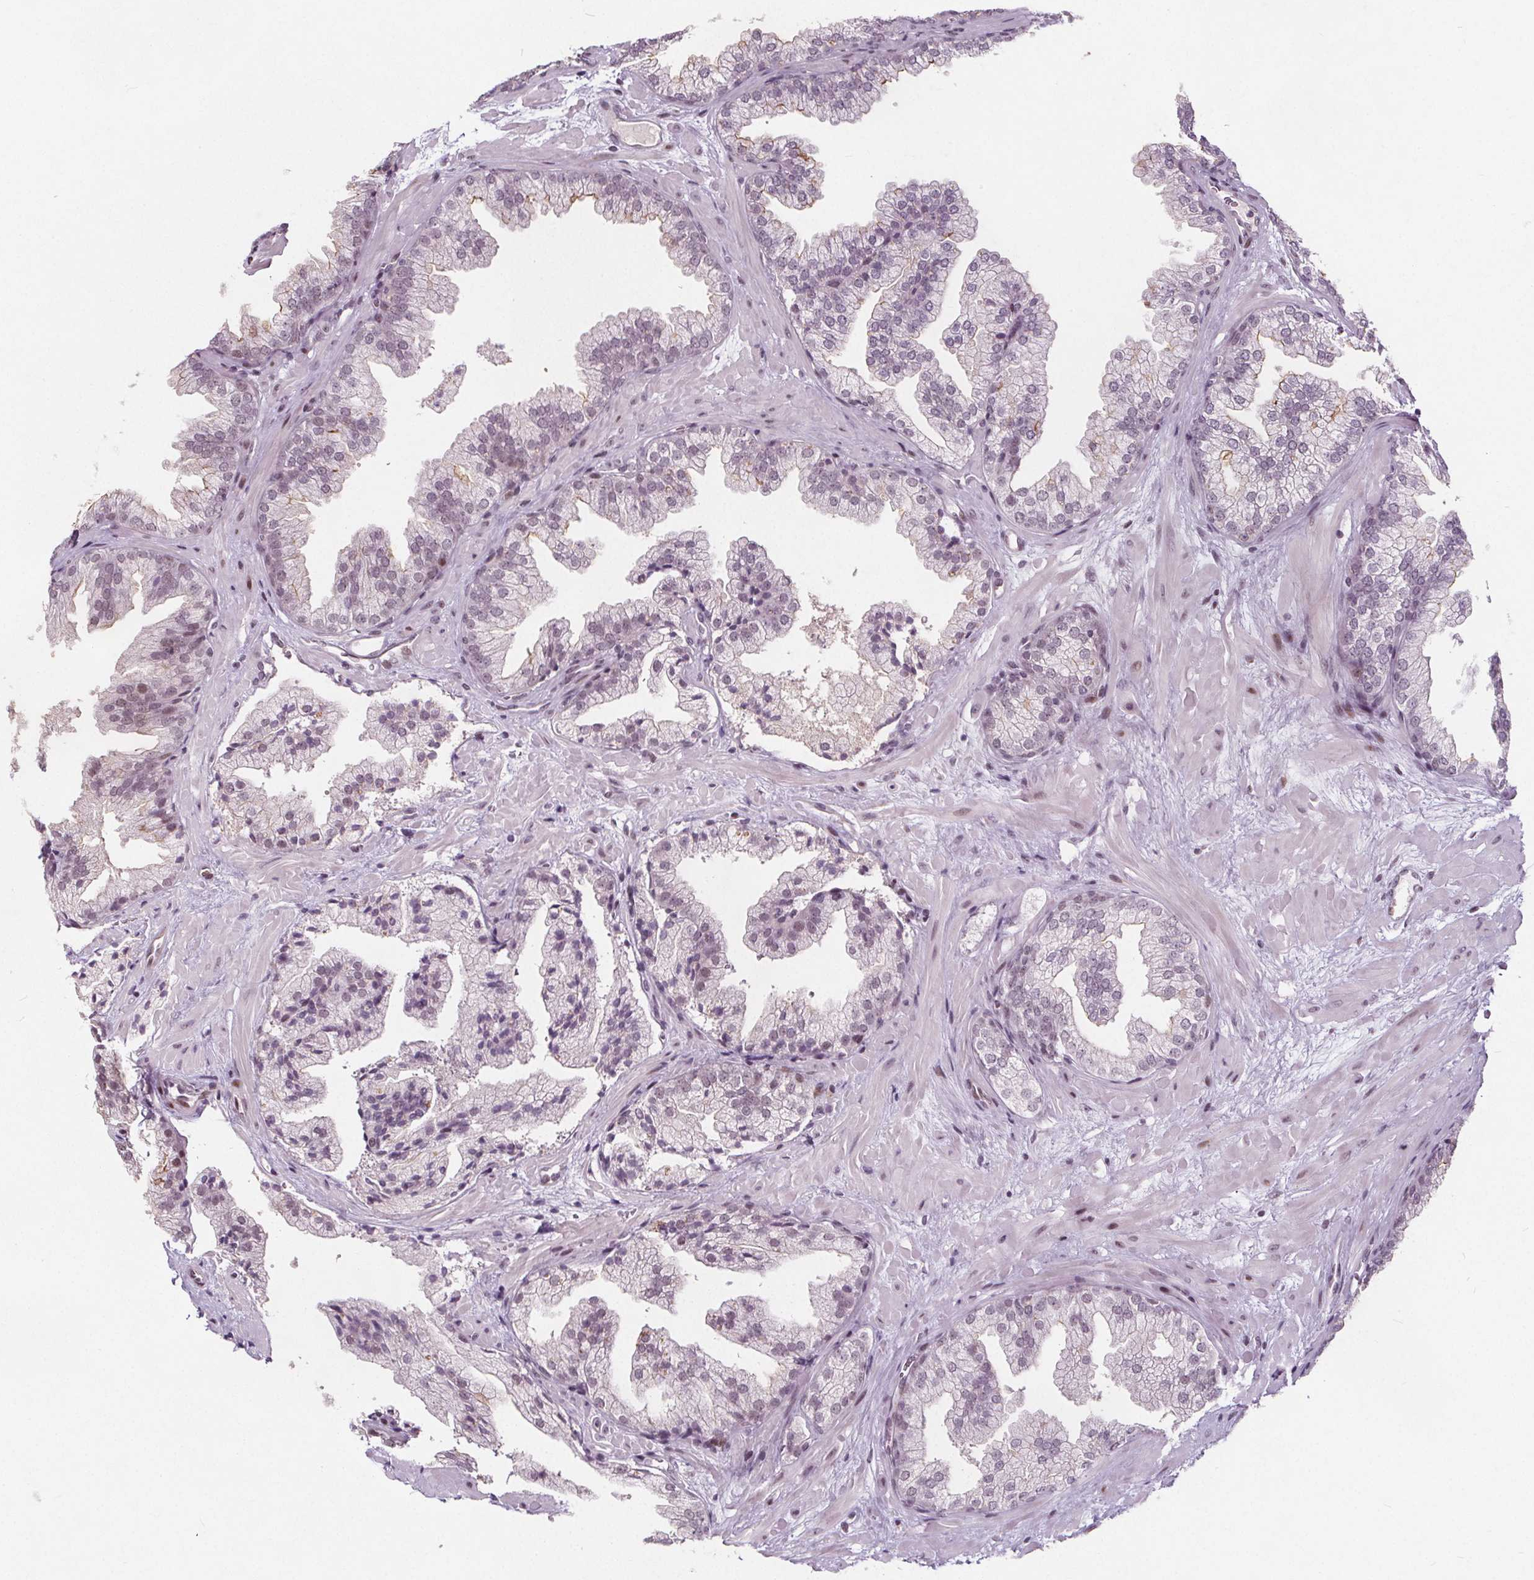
{"staining": {"intensity": "moderate", "quantity": "<25%", "location": "cytoplasmic/membranous"}, "tissue": "prostate", "cell_type": "Glandular cells", "image_type": "normal", "snomed": [{"axis": "morphology", "description": "Normal tissue, NOS"}, {"axis": "topography", "description": "Prostate"}], "caption": "Immunohistochemical staining of unremarkable human prostate demonstrates moderate cytoplasmic/membranous protein positivity in approximately <25% of glandular cells. (DAB (3,3'-diaminobenzidine) IHC, brown staining for protein, blue staining for nuclei).", "gene": "TAF6L", "patient": {"sex": "male", "age": 37}}